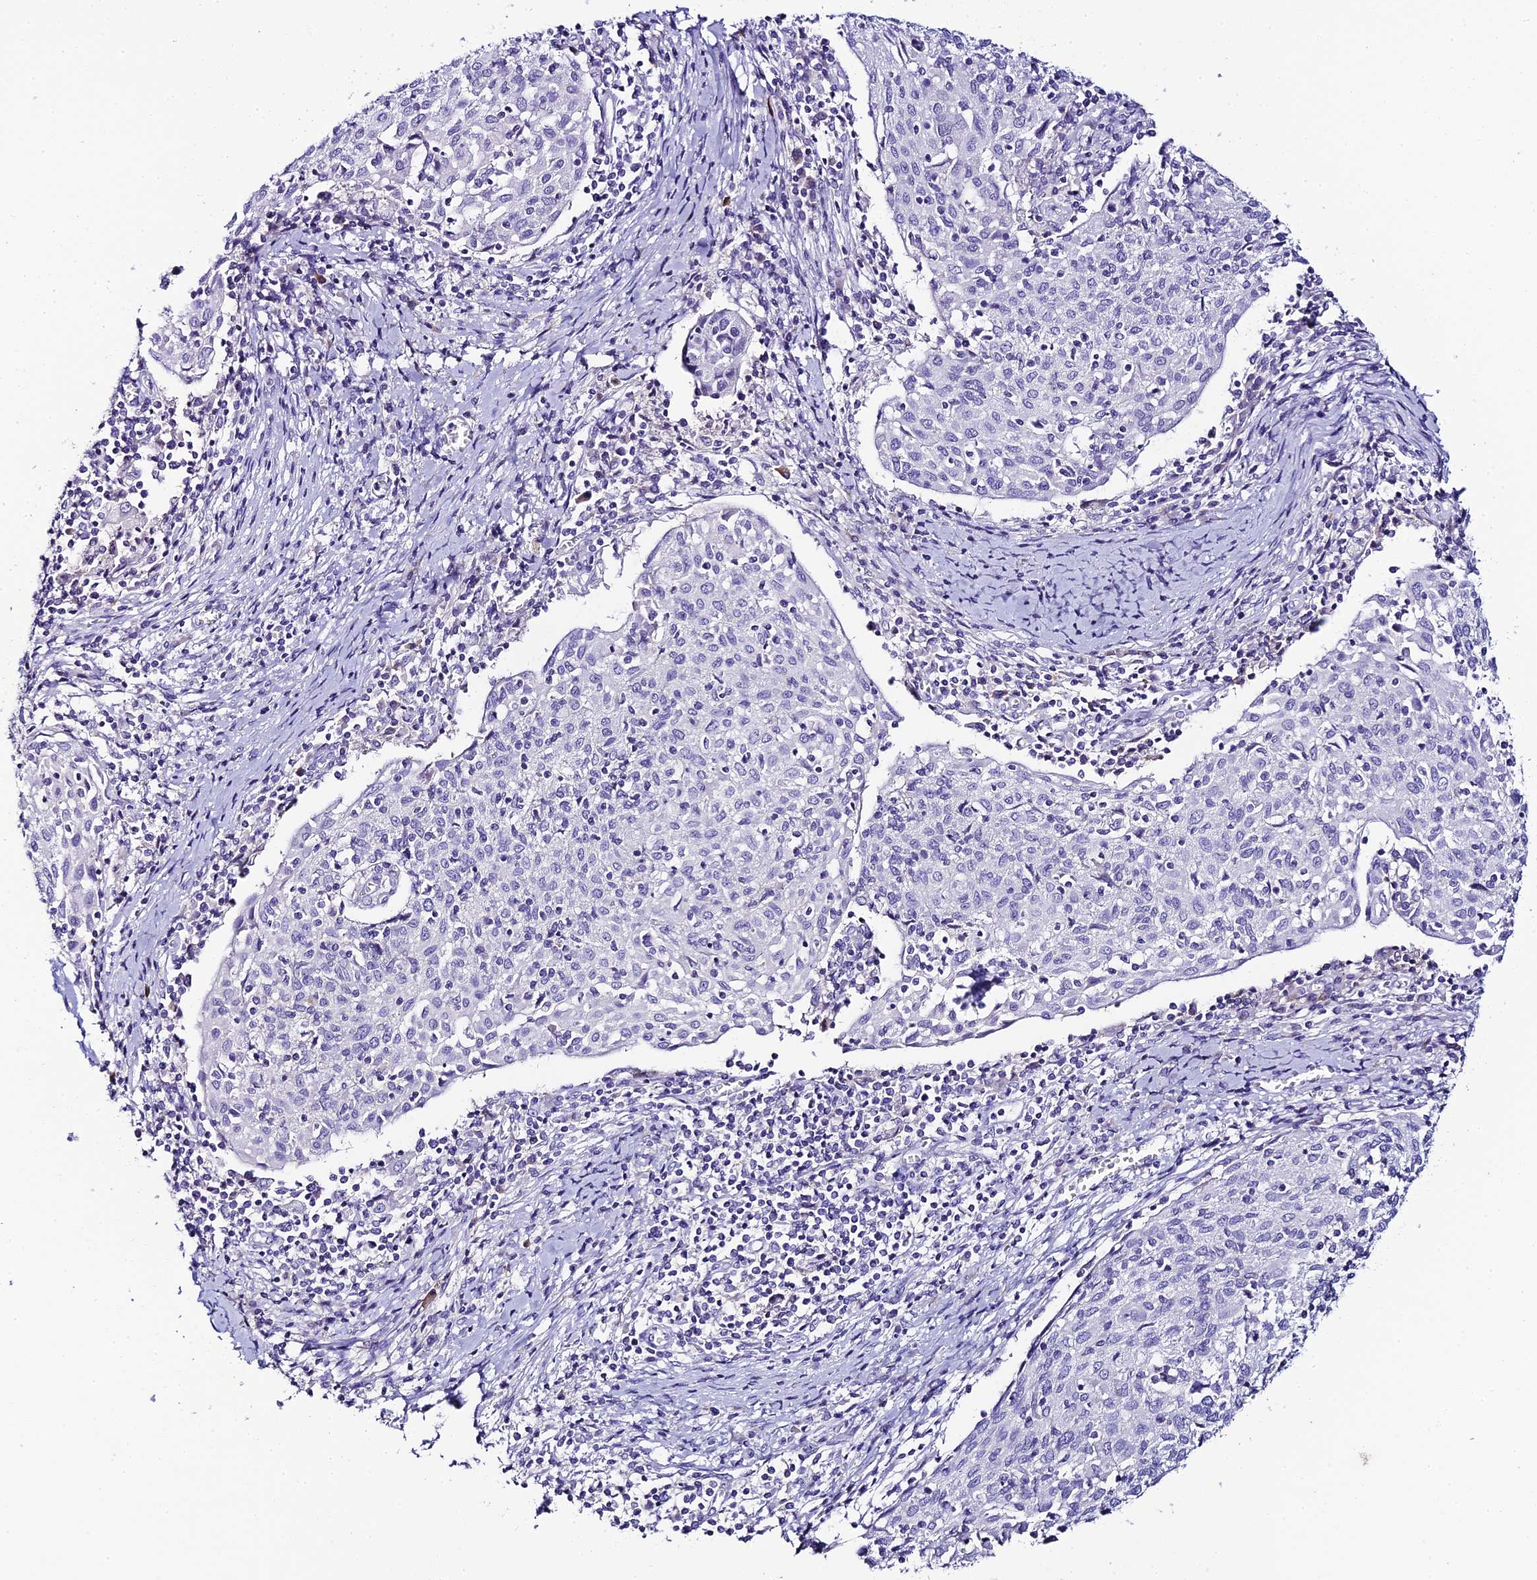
{"staining": {"intensity": "negative", "quantity": "none", "location": "none"}, "tissue": "cervical cancer", "cell_type": "Tumor cells", "image_type": "cancer", "snomed": [{"axis": "morphology", "description": "Squamous cell carcinoma, NOS"}, {"axis": "topography", "description": "Cervix"}], "caption": "Immunohistochemistry (IHC) photomicrograph of neoplastic tissue: human squamous cell carcinoma (cervical) stained with DAB (3,3'-diaminobenzidine) demonstrates no significant protein positivity in tumor cells.", "gene": "C12orf29", "patient": {"sex": "female", "age": 52}}